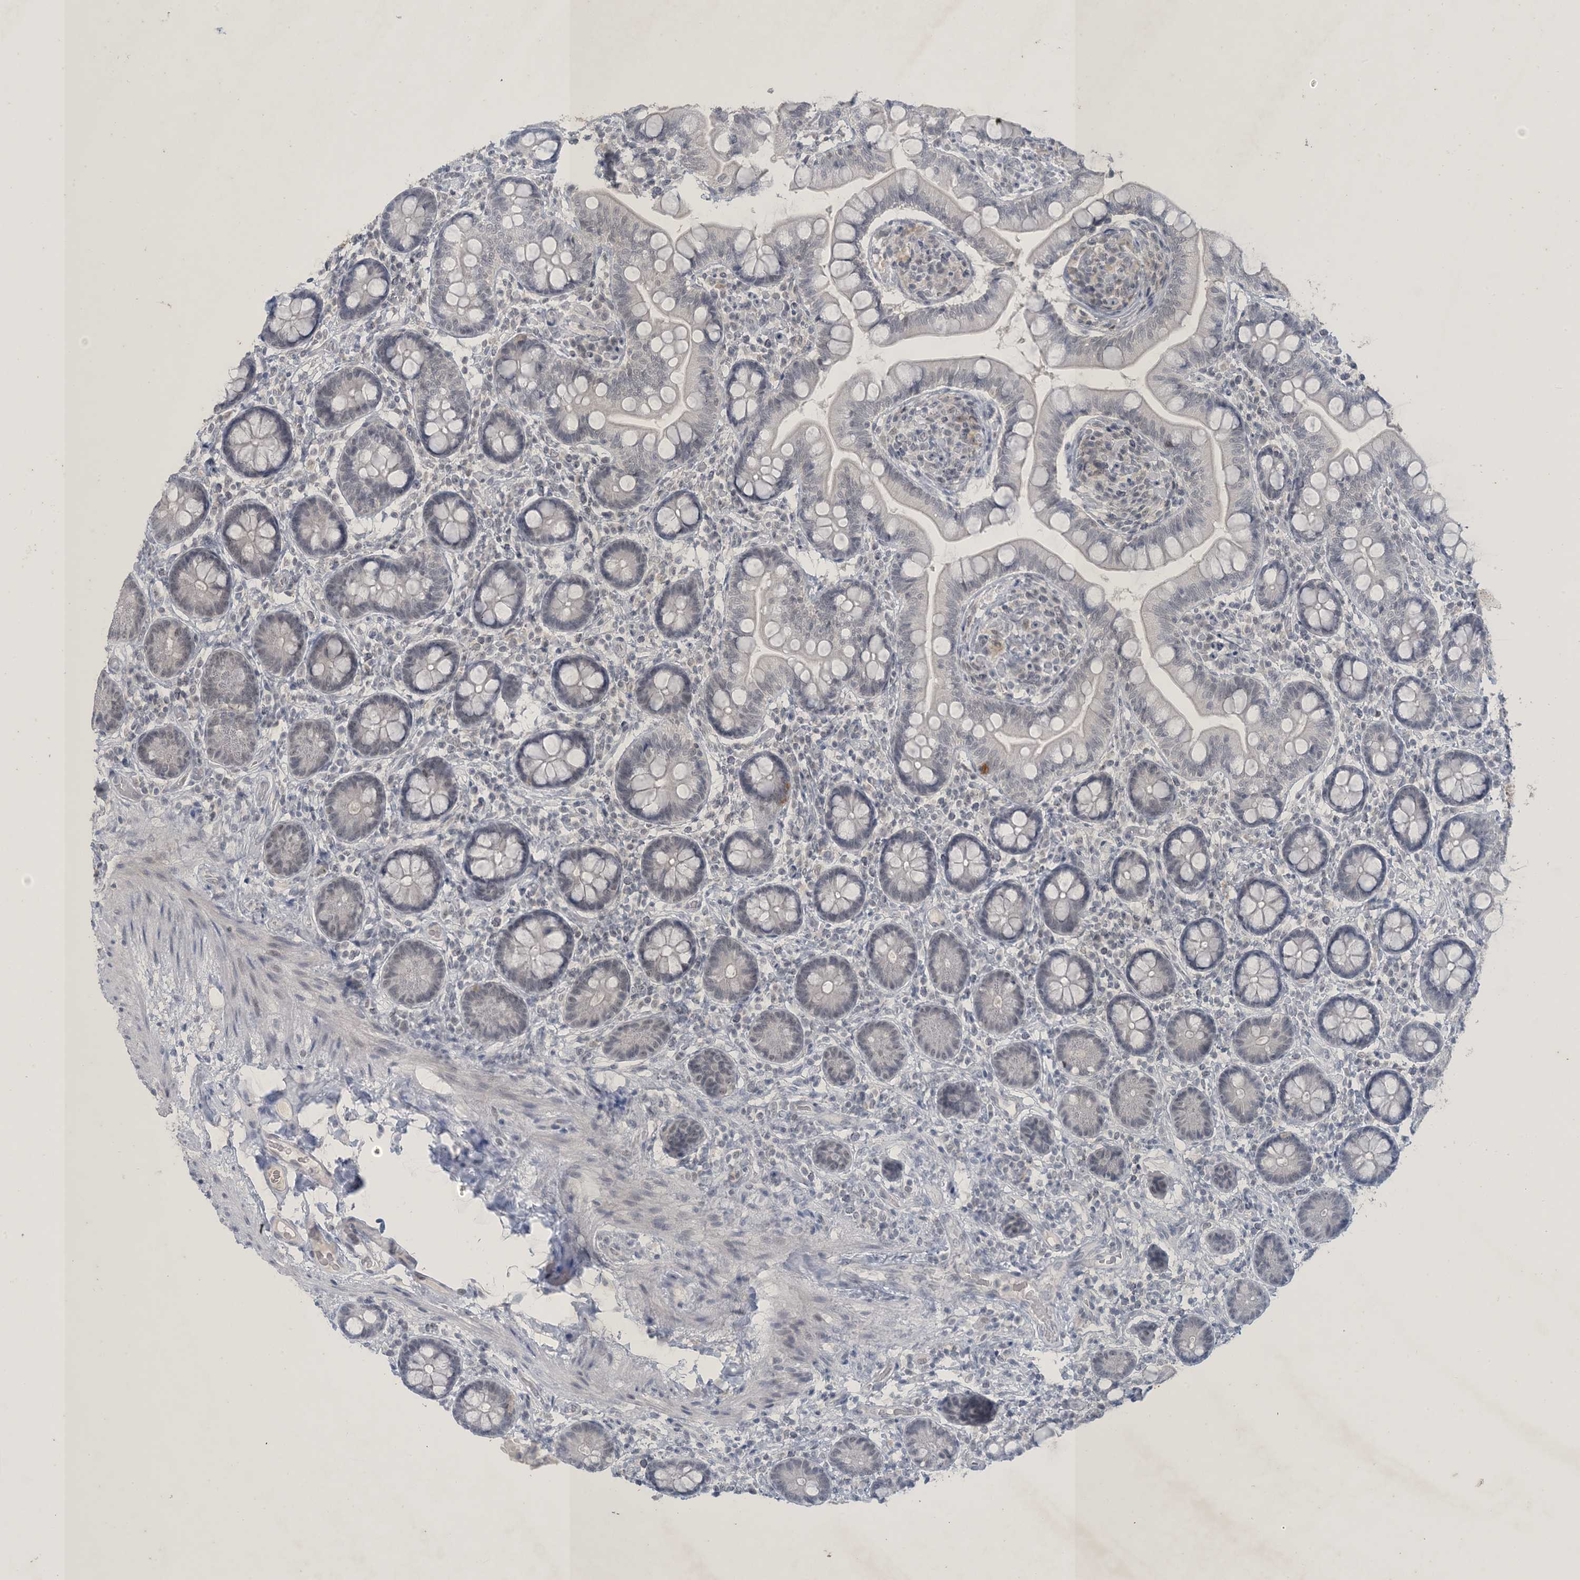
{"staining": {"intensity": "negative", "quantity": "none", "location": "none"}, "tissue": "small intestine", "cell_type": "Glandular cells", "image_type": "normal", "snomed": [{"axis": "morphology", "description": "Normal tissue, NOS"}, {"axis": "topography", "description": "Small intestine"}], "caption": "Protein analysis of unremarkable small intestine shows no significant positivity in glandular cells.", "gene": "ZNF674", "patient": {"sex": "female", "age": 64}}